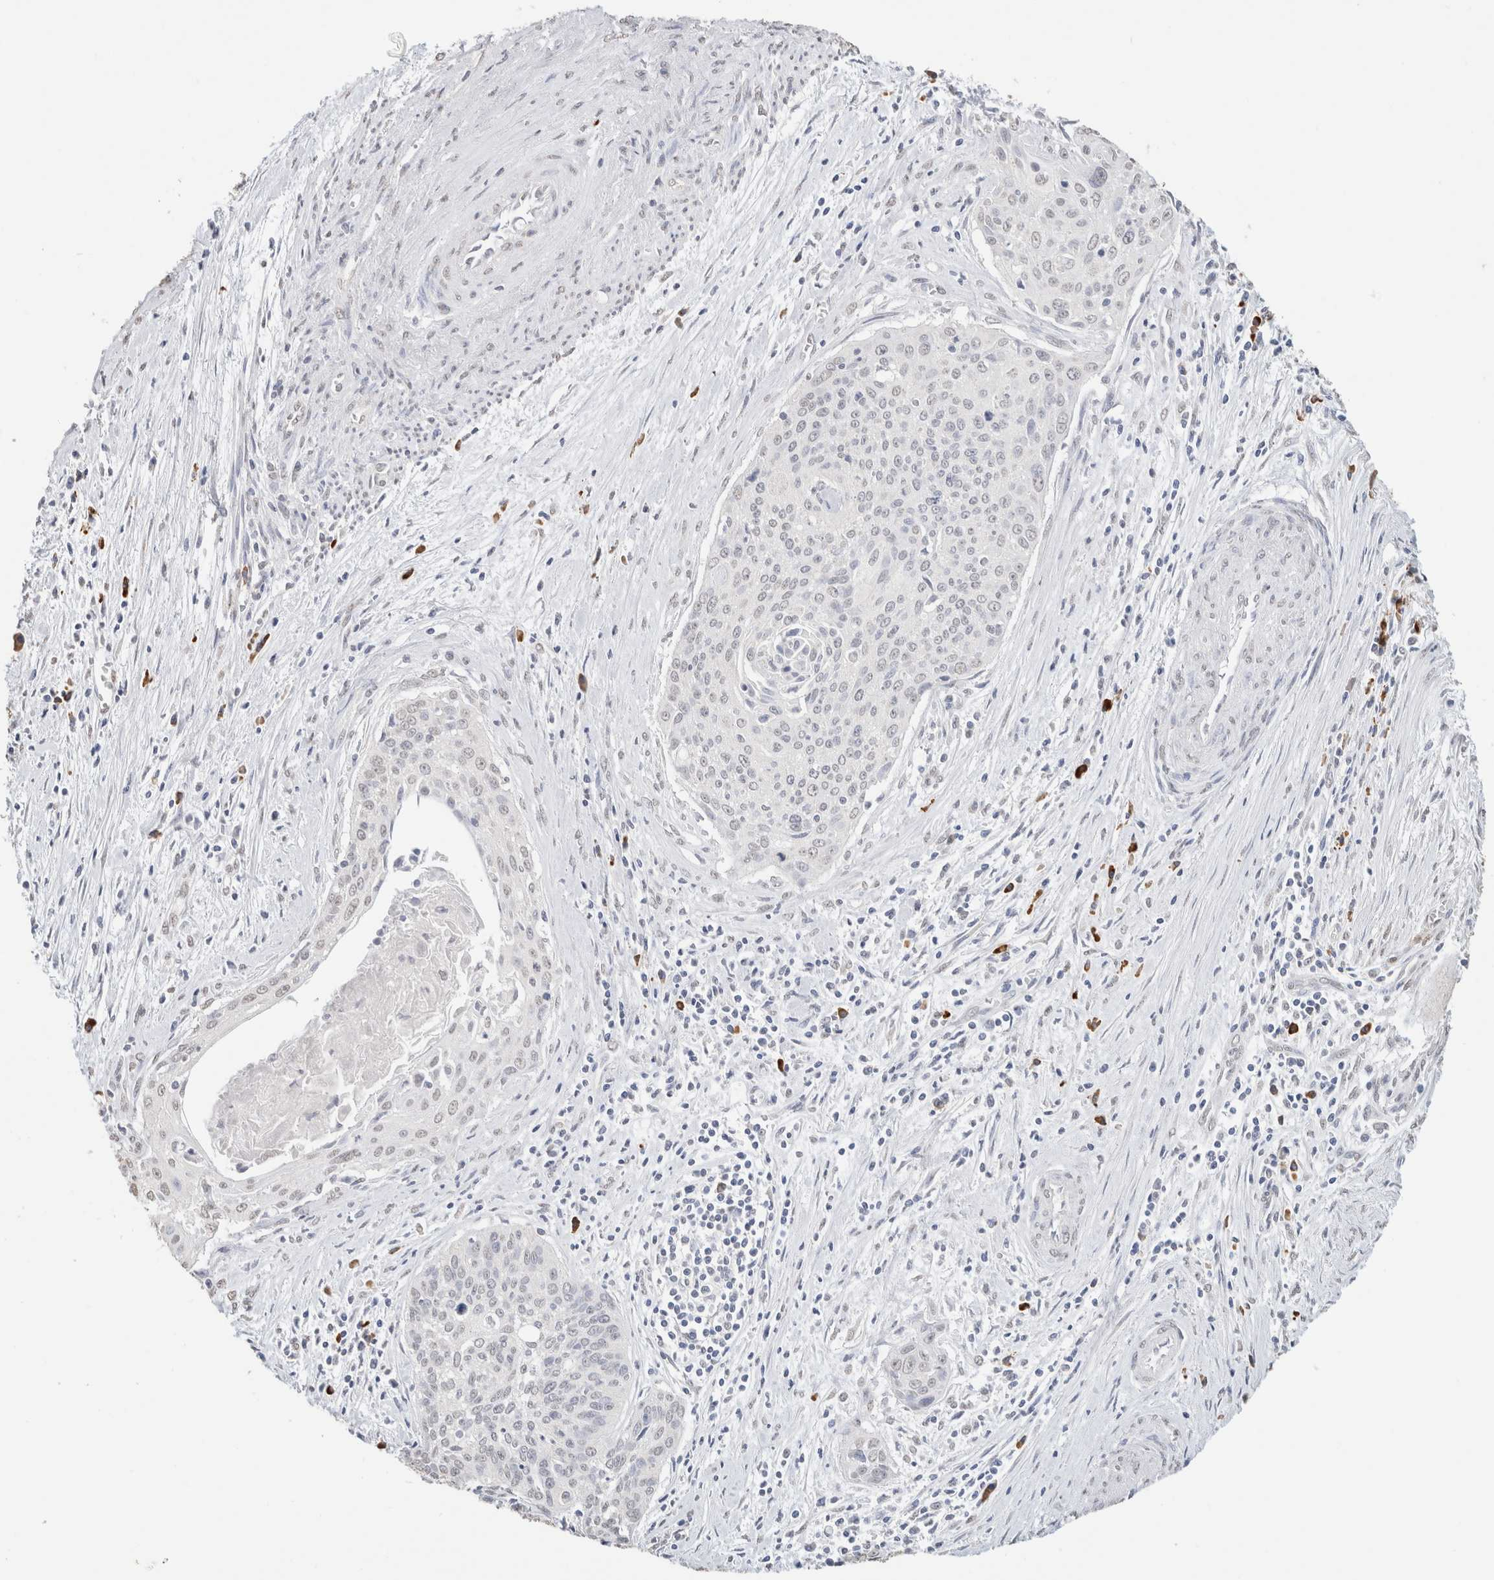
{"staining": {"intensity": "negative", "quantity": "none", "location": "none"}, "tissue": "cervical cancer", "cell_type": "Tumor cells", "image_type": "cancer", "snomed": [{"axis": "morphology", "description": "Squamous cell carcinoma, NOS"}, {"axis": "topography", "description": "Cervix"}], "caption": "This is a micrograph of IHC staining of cervical cancer (squamous cell carcinoma), which shows no staining in tumor cells. (Immunohistochemistry (ihc), brightfield microscopy, high magnification).", "gene": "CD80", "patient": {"sex": "female", "age": 55}}